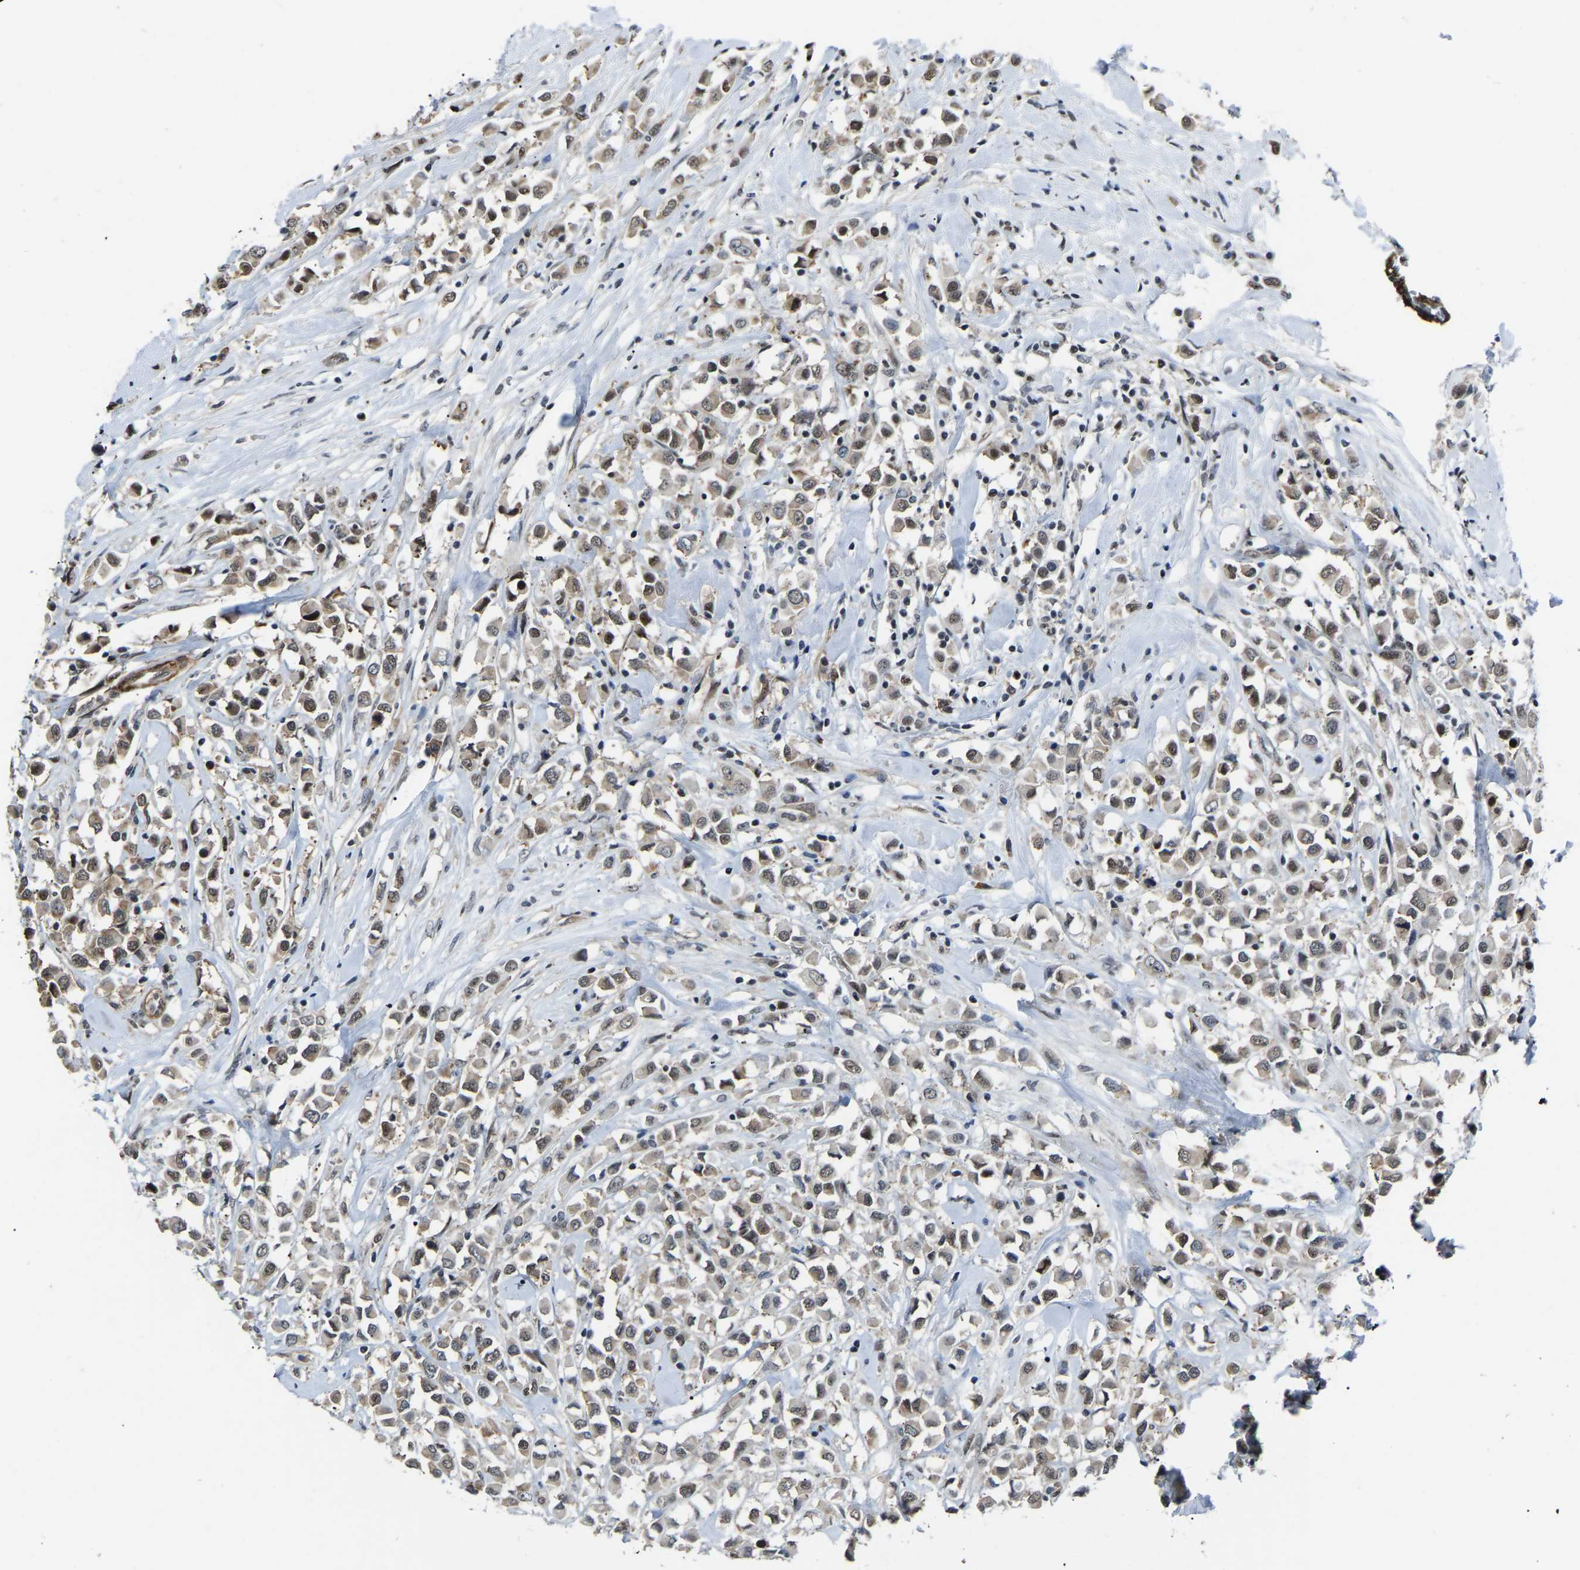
{"staining": {"intensity": "moderate", "quantity": ">75%", "location": "nuclear"}, "tissue": "breast cancer", "cell_type": "Tumor cells", "image_type": "cancer", "snomed": [{"axis": "morphology", "description": "Duct carcinoma"}, {"axis": "topography", "description": "Breast"}], "caption": "Tumor cells display medium levels of moderate nuclear positivity in approximately >75% of cells in breast infiltrating ductal carcinoma. (brown staining indicates protein expression, while blue staining denotes nuclei).", "gene": "DDX5", "patient": {"sex": "female", "age": 61}}